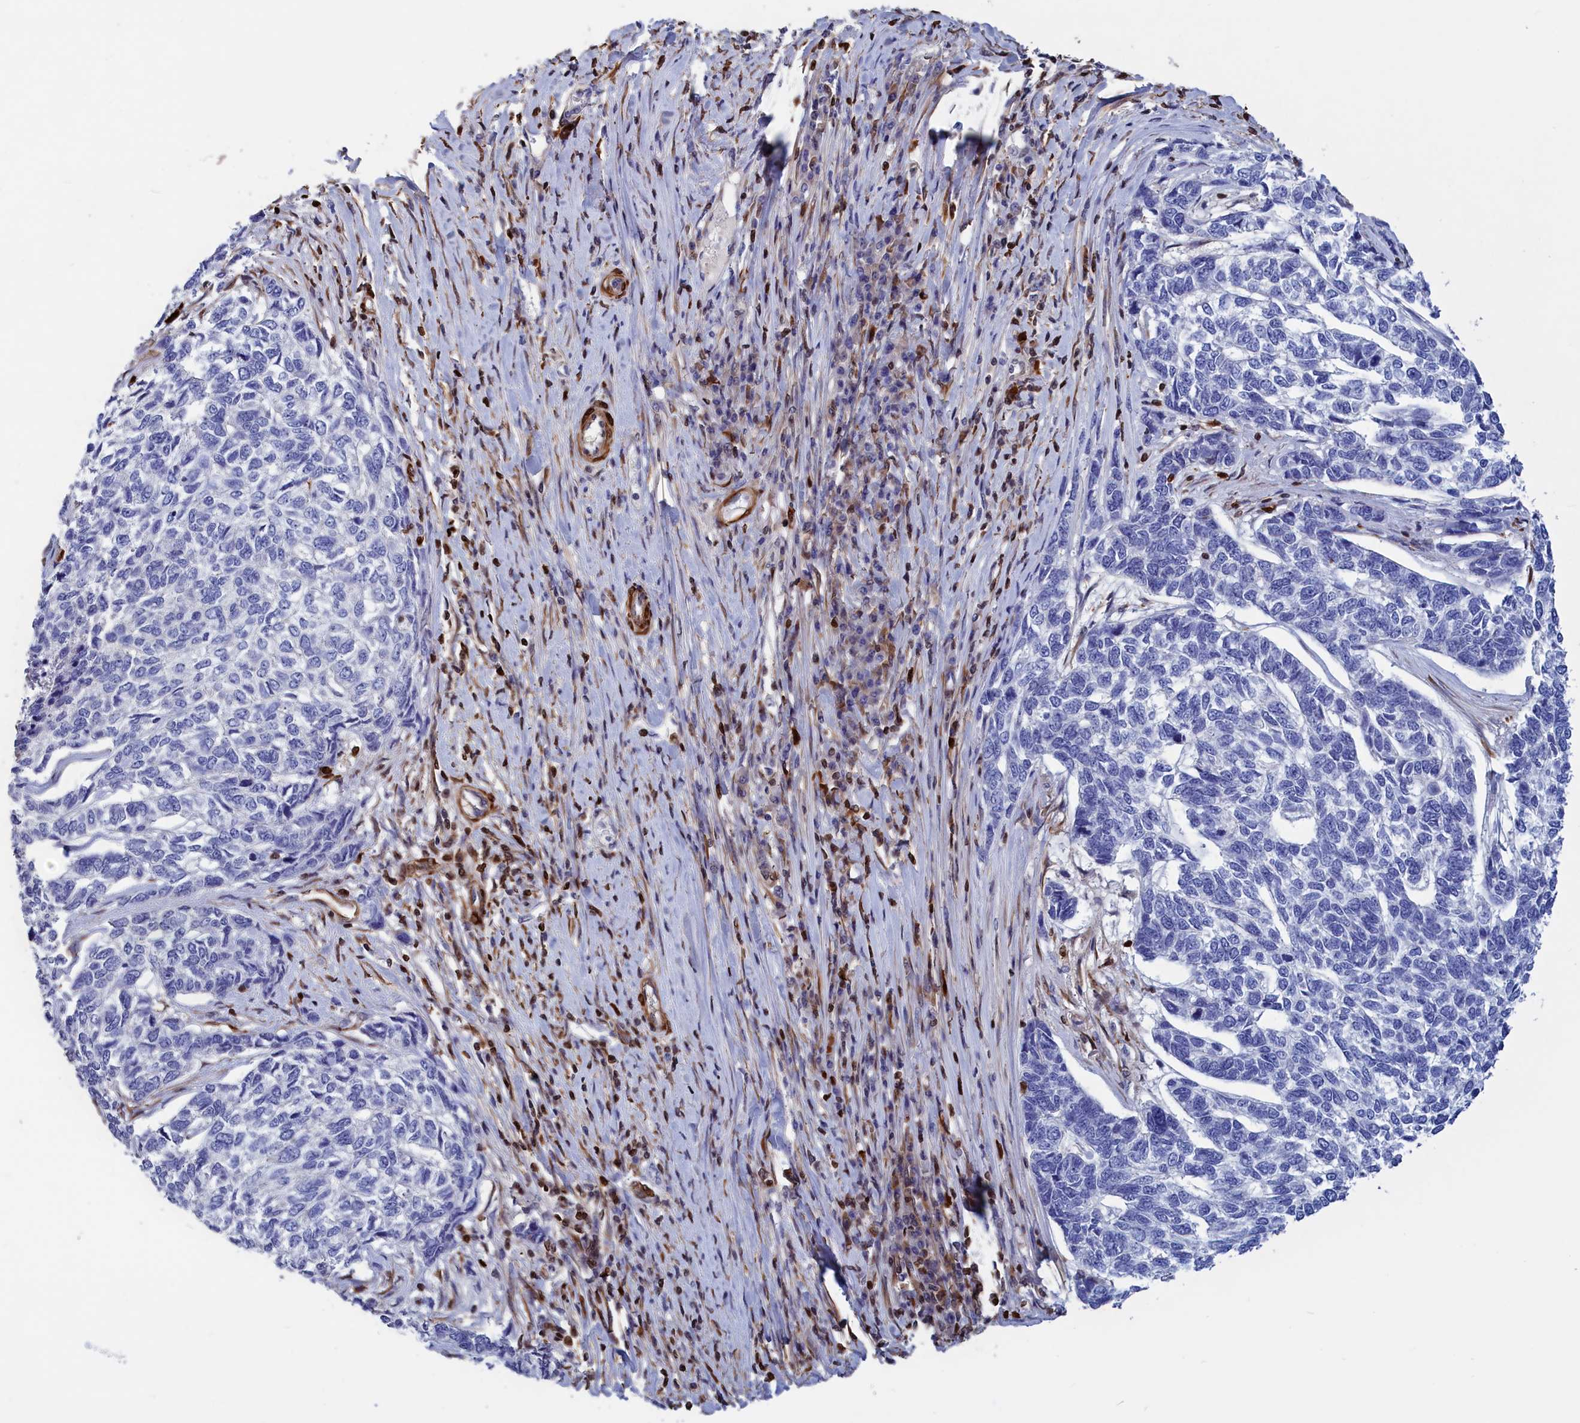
{"staining": {"intensity": "negative", "quantity": "none", "location": "none"}, "tissue": "skin cancer", "cell_type": "Tumor cells", "image_type": "cancer", "snomed": [{"axis": "morphology", "description": "Basal cell carcinoma"}, {"axis": "topography", "description": "Skin"}], "caption": "Image shows no protein expression in tumor cells of basal cell carcinoma (skin) tissue. (DAB (3,3'-diaminobenzidine) IHC with hematoxylin counter stain).", "gene": "CRIP1", "patient": {"sex": "female", "age": 65}}